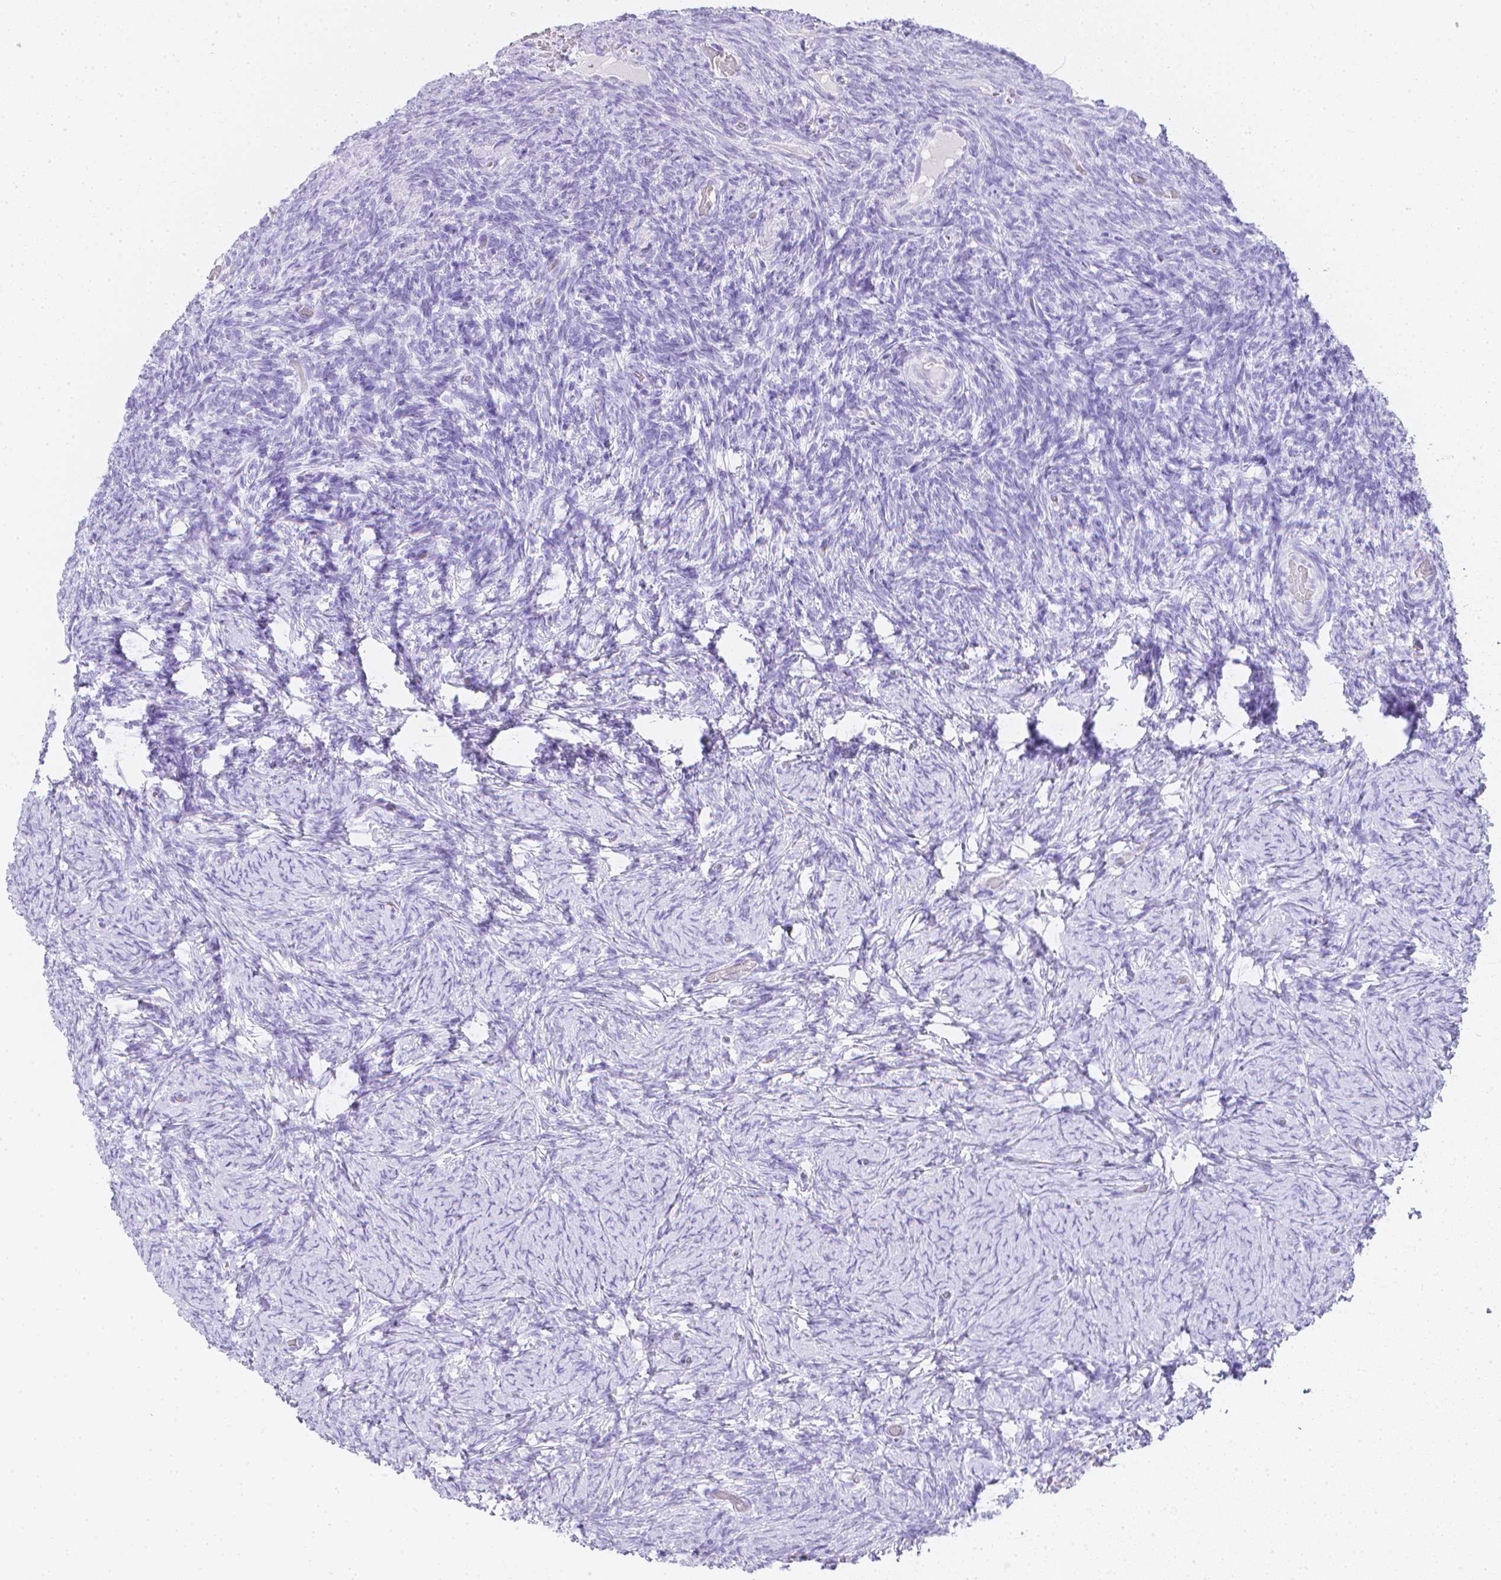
{"staining": {"intensity": "negative", "quantity": "none", "location": "none"}, "tissue": "ovary", "cell_type": "Ovarian stroma cells", "image_type": "normal", "snomed": [{"axis": "morphology", "description": "Normal tissue, NOS"}, {"axis": "topography", "description": "Ovary"}], "caption": "An IHC image of normal ovary is shown. There is no staining in ovarian stroma cells of ovary.", "gene": "LGALS4", "patient": {"sex": "female", "age": 34}}